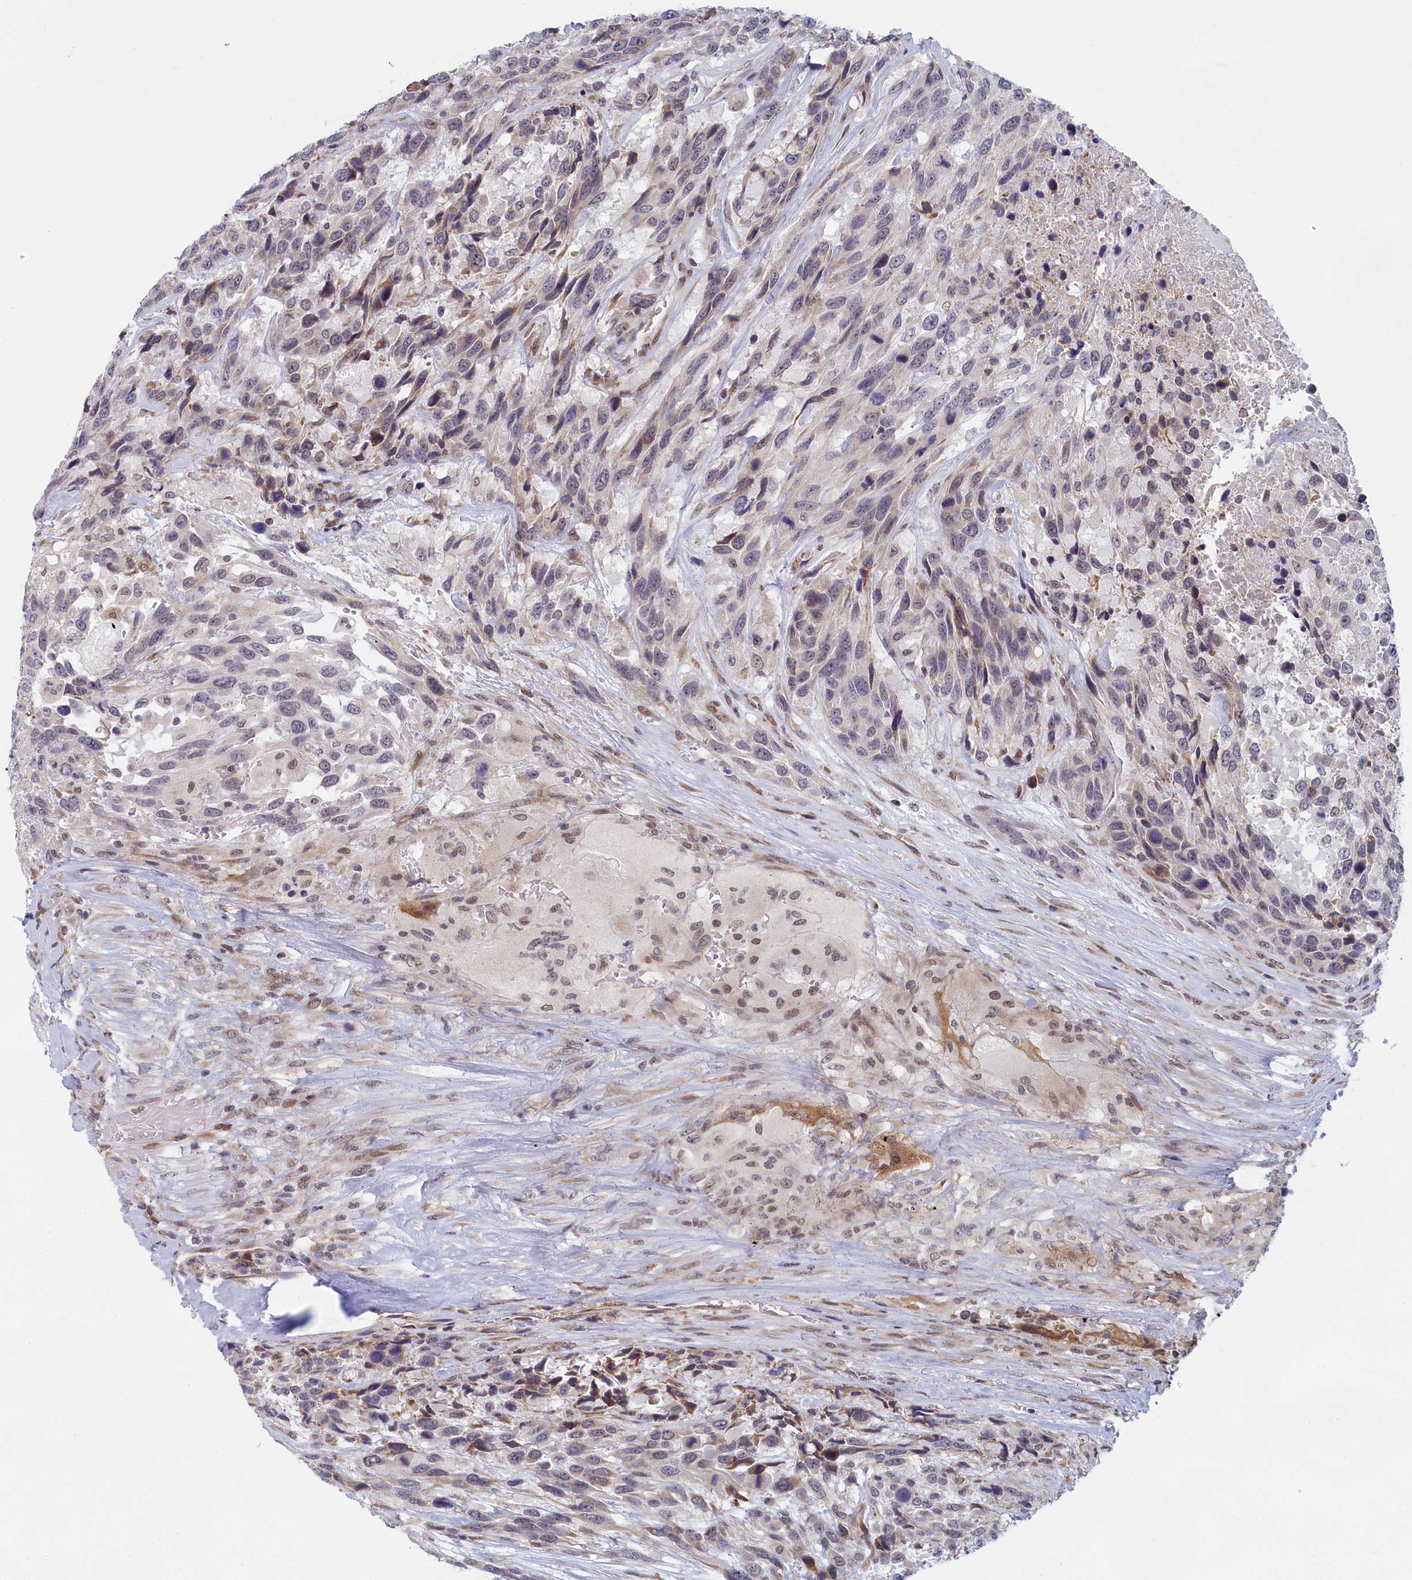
{"staining": {"intensity": "negative", "quantity": "none", "location": "none"}, "tissue": "urothelial cancer", "cell_type": "Tumor cells", "image_type": "cancer", "snomed": [{"axis": "morphology", "description": "Urothelial carcinoma, High grade"}, {"axis": "topography", "description": "Urinary bladder"}], "caption": "High power microscopy micrograph of an immunohistochemistry (IHC) photomicrograph of urothelial cancer, revealing no significant expression in tumor cells.", "gene": "DNAJC17", "patient": {"sex": "female", "age": 70}}